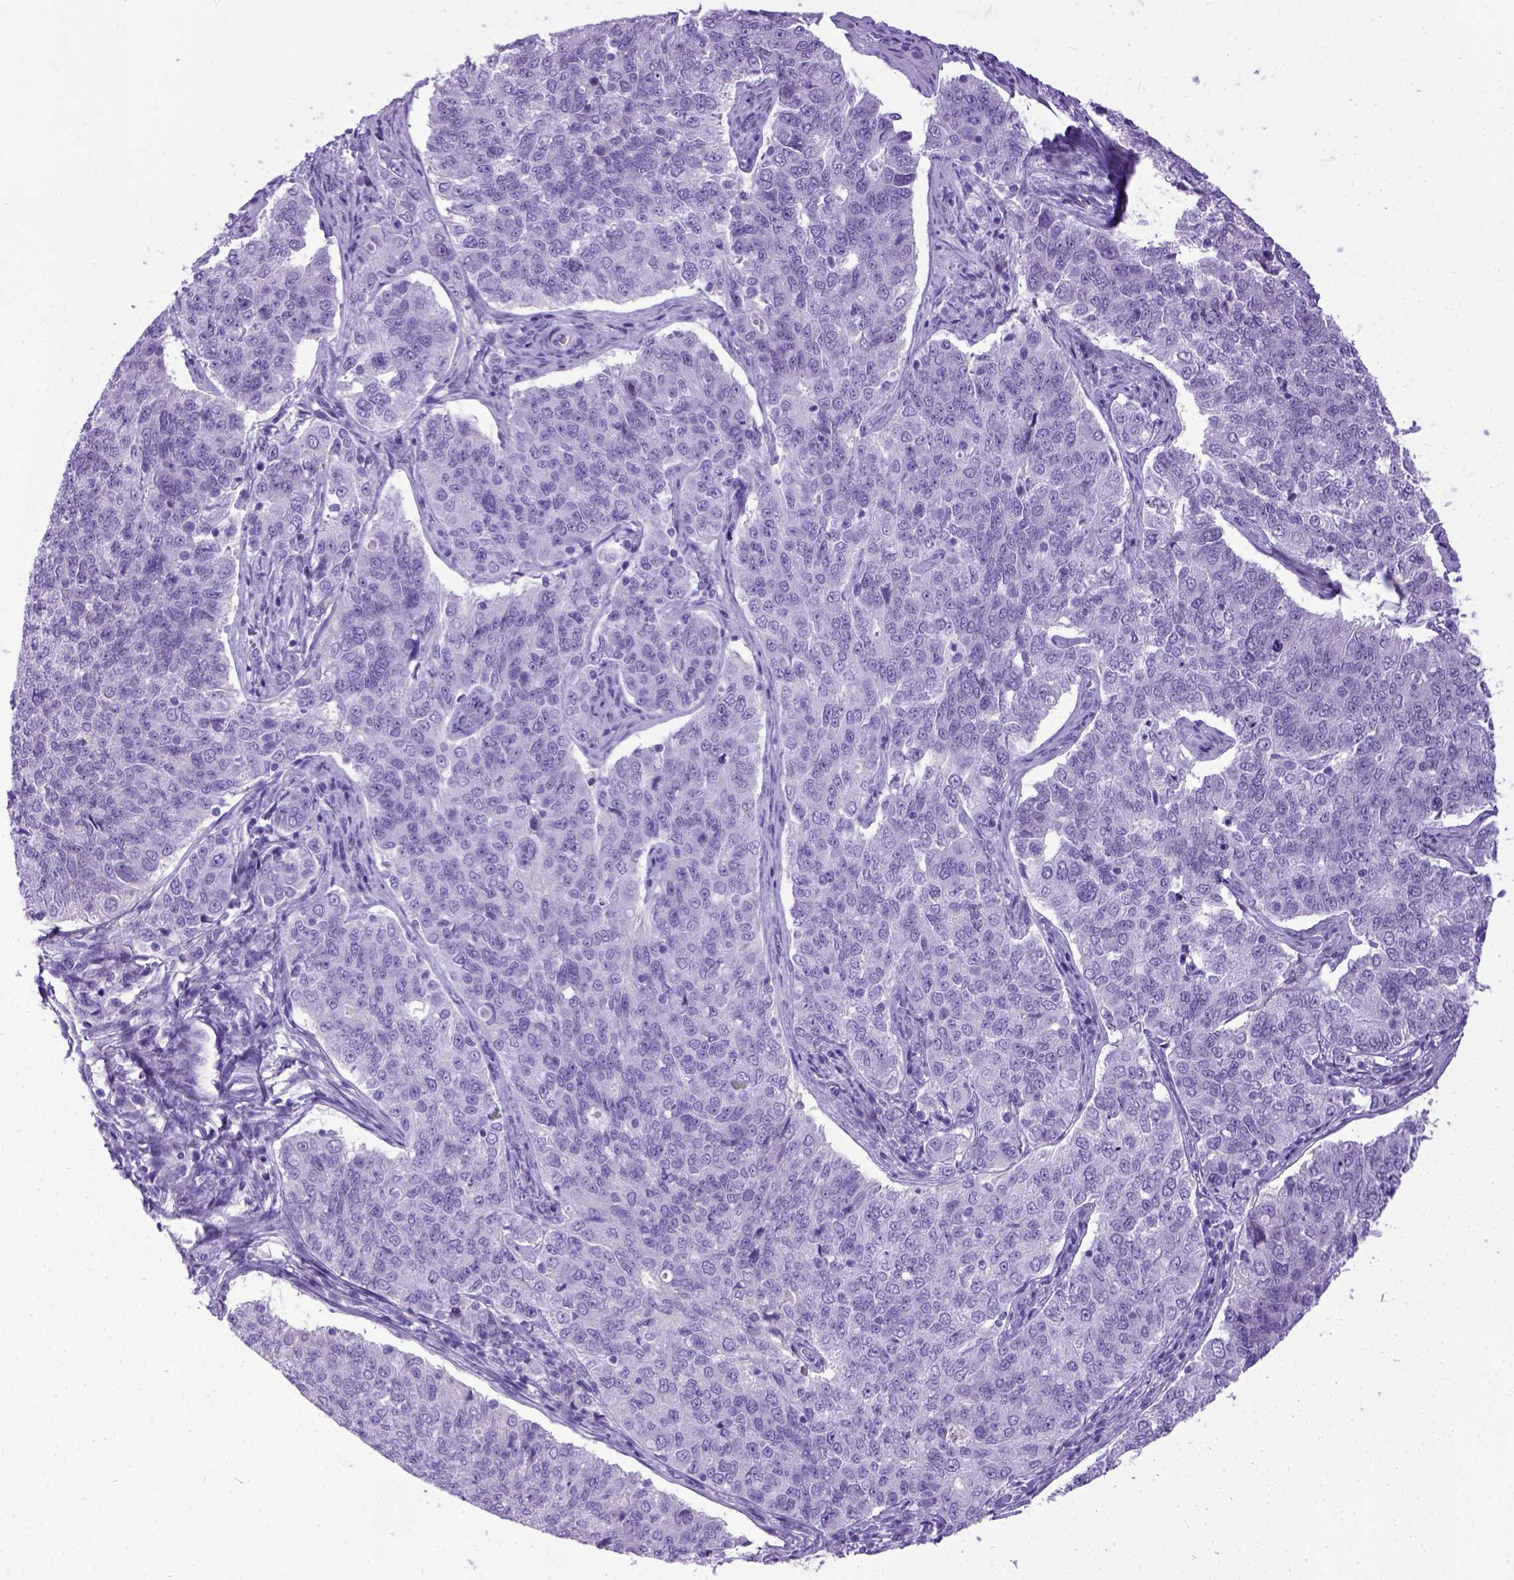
{"staining": {"intensity": "negative", "quantity": "none", "location": "none"}, "tissue": "endometrial cancer", "cell_type": "Tumor cells", "image_type": "cancer", "snomed": [{"axis": "morphology", "description": "Adenocarcinoma, NOS"}, {"axis": "topography", "description": "Endometrium"}], "caption": "This is a micrograph of IHC staining of endometrial cancer, which shows no expression in tumor cells.", "gene": "IGF2", "patient": {"sex": "female", "age": 43}}